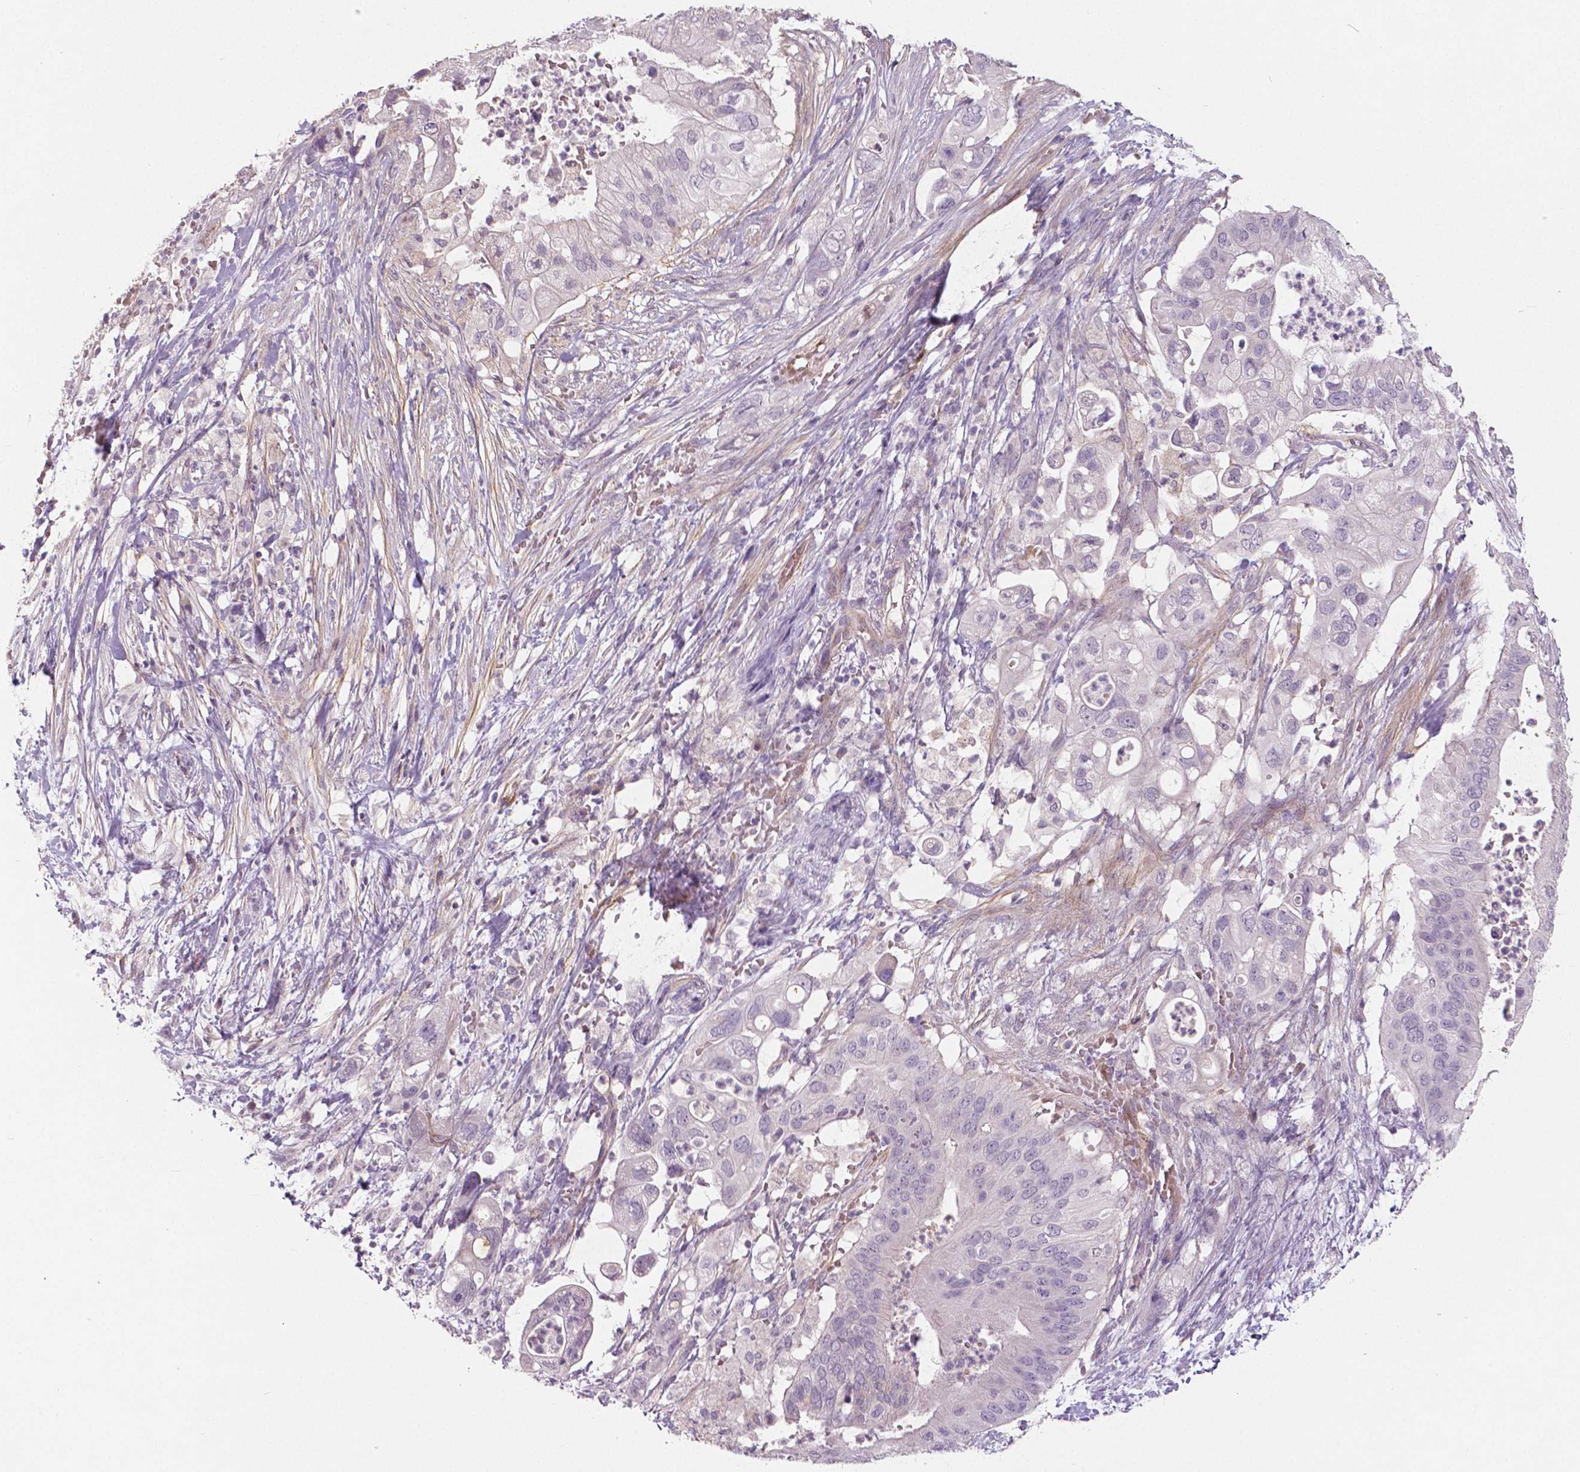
{"staining": {"intensity": "negative", "quantity": "none", "location": "none"}, "tissue": "pancreatic cancer", "cell_type": "Tumor cells", "image_type": "cancer", "snomed": [{"axis": "morphology", "description": "Adenocarcinoma, NOS"}, {"axis": "topography", "description": "Pancreas"}], "caption": "Adenocarcinoma (pancreatic) was stained to show a protein in brown. There is no significant positivity in tumor cells. (Brightfield microscopy of DAB (3,3'-diaminobenzidine) immunohistochemistry (IHC) at high magnification).", "gene": "FLT1", "patient": {"sex": "female", "age": 72}}